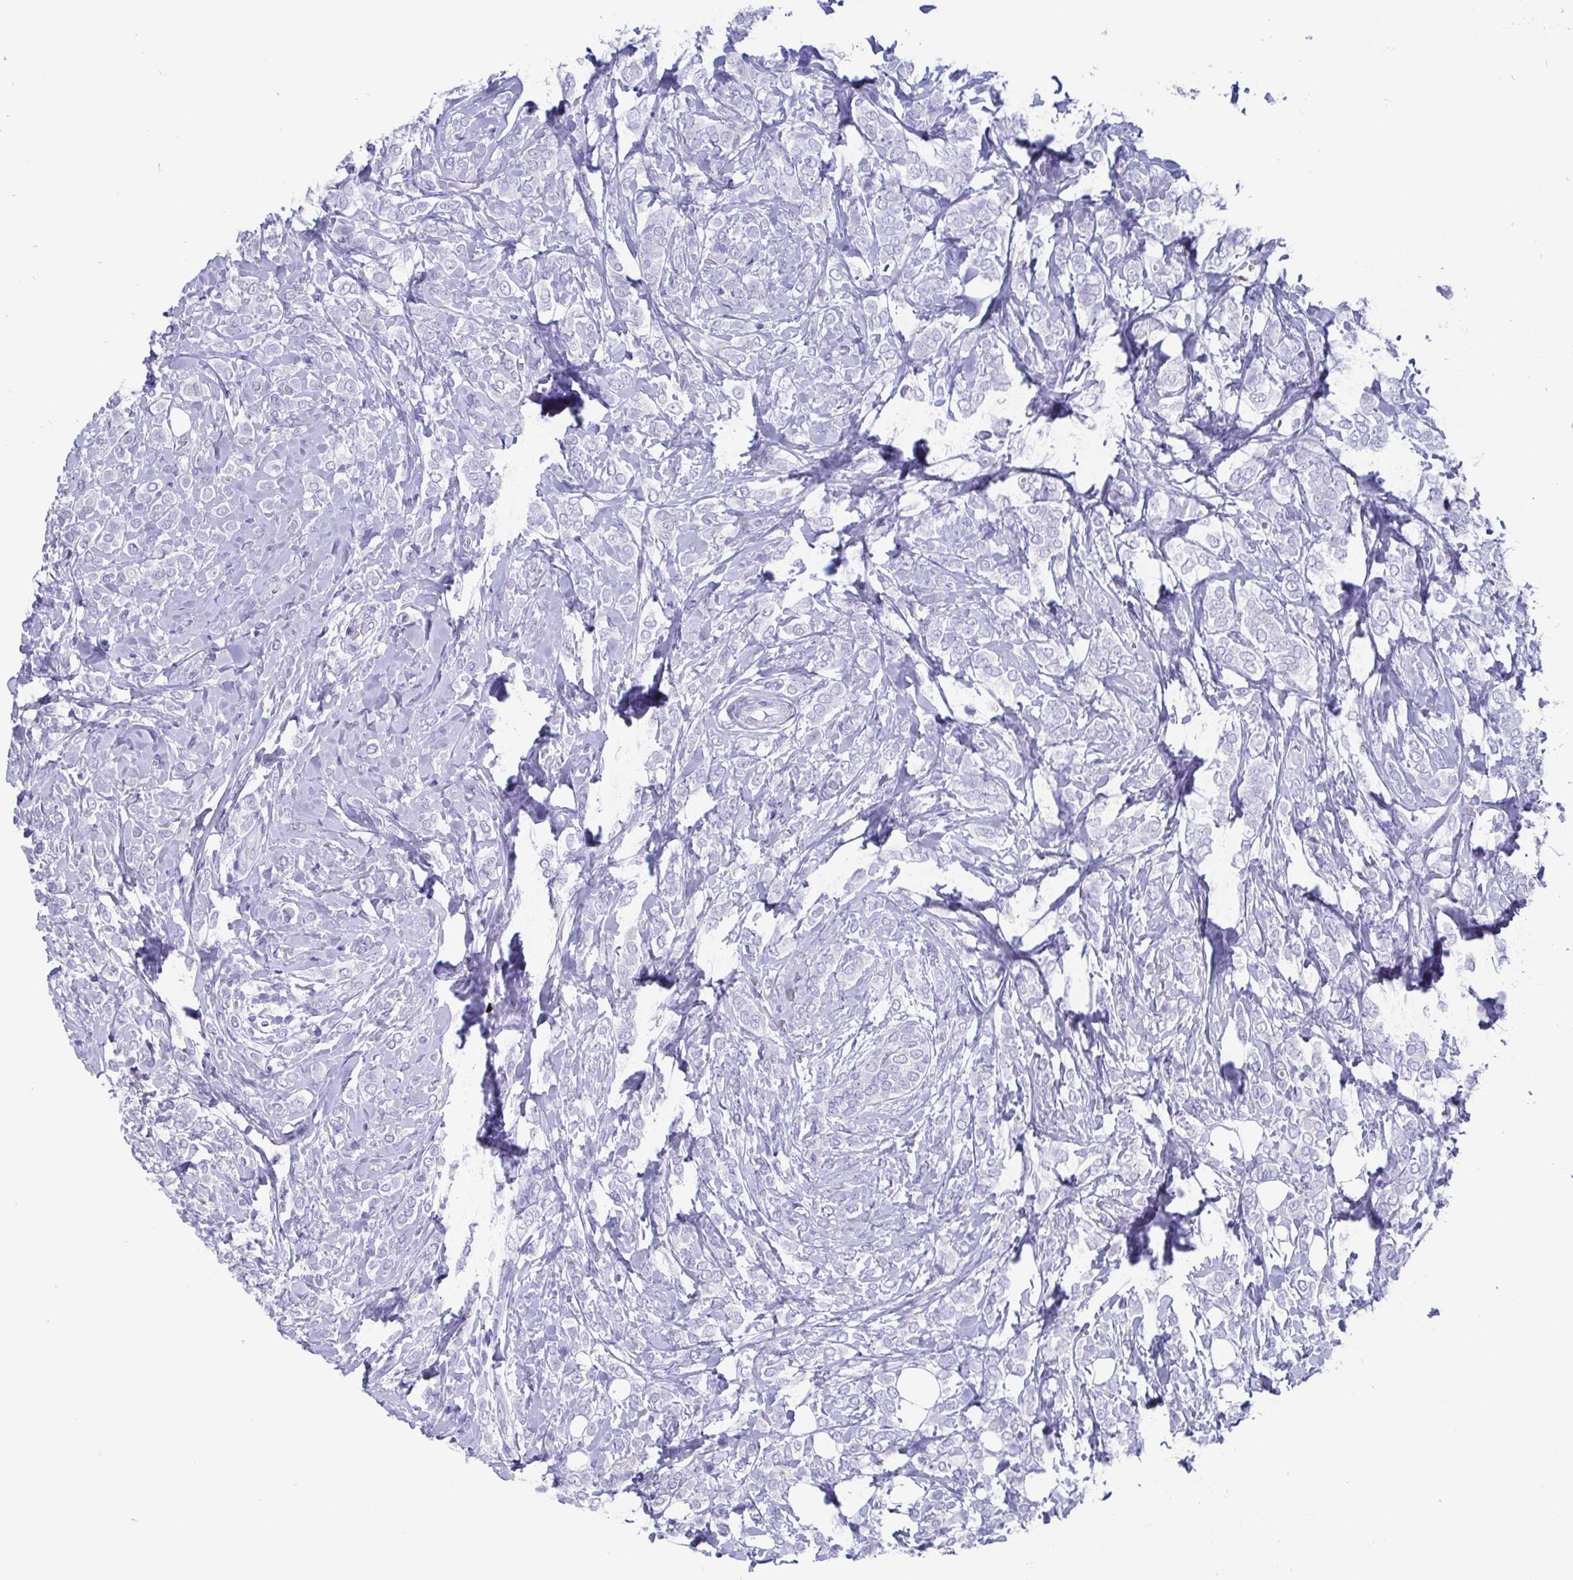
{"staining": {"intensity": "negative", "quantity": "none", "location": "none"}, "tissue": "breast cancer", "cell_type": "Tumor cells", "image_type": "cancer", "snomed": [{"axis": "morphology", "description": "Lobular carcinoma"}, {"axis": "topography", "description": "Breast"}], "caption": "Micrograph shows no significant protein expression in tumor cells of breast cancer (lobular carcinoma).", "gene": "SCGN", "patient": {"sex": "female", "age": 49}}